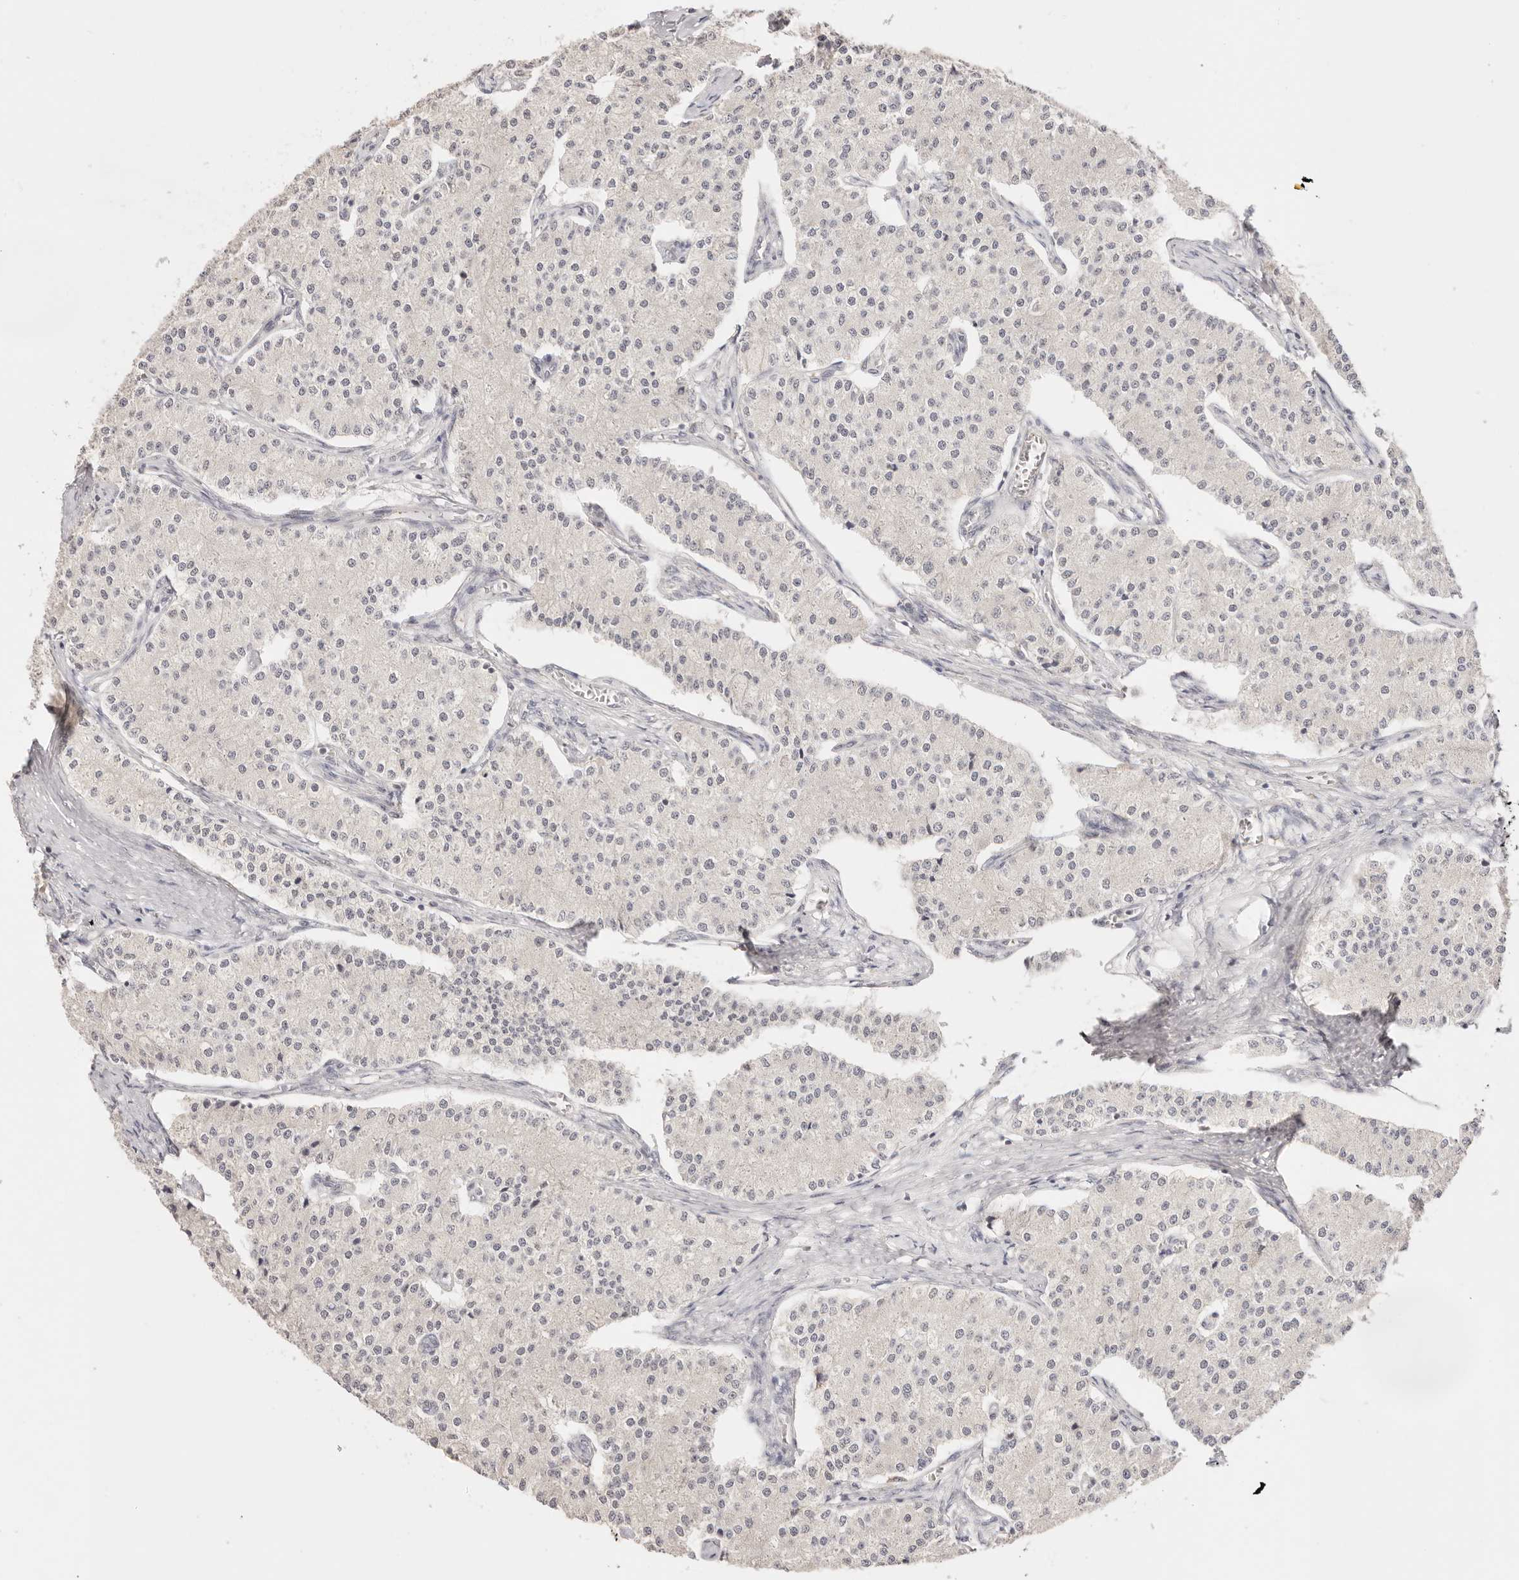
{"staining": {"intensity": "negative", "quantity": "none", "location": "none"}, "tissue": "carcinoid", "cell_type": "Tumor cells", "image_type": "cancer", "snomed": [{"axis": "morphology", "description": "Carcinoid, malignant, NOS"}, {"axis": "topography", "description": "Colon"}], "caption": "DAB immunohistochemical staining of malignant carcinoid demonstrates no significant staining in tumor cells.", "gene": "RFC3", "patient": {"sex": "female", "age": 52}}